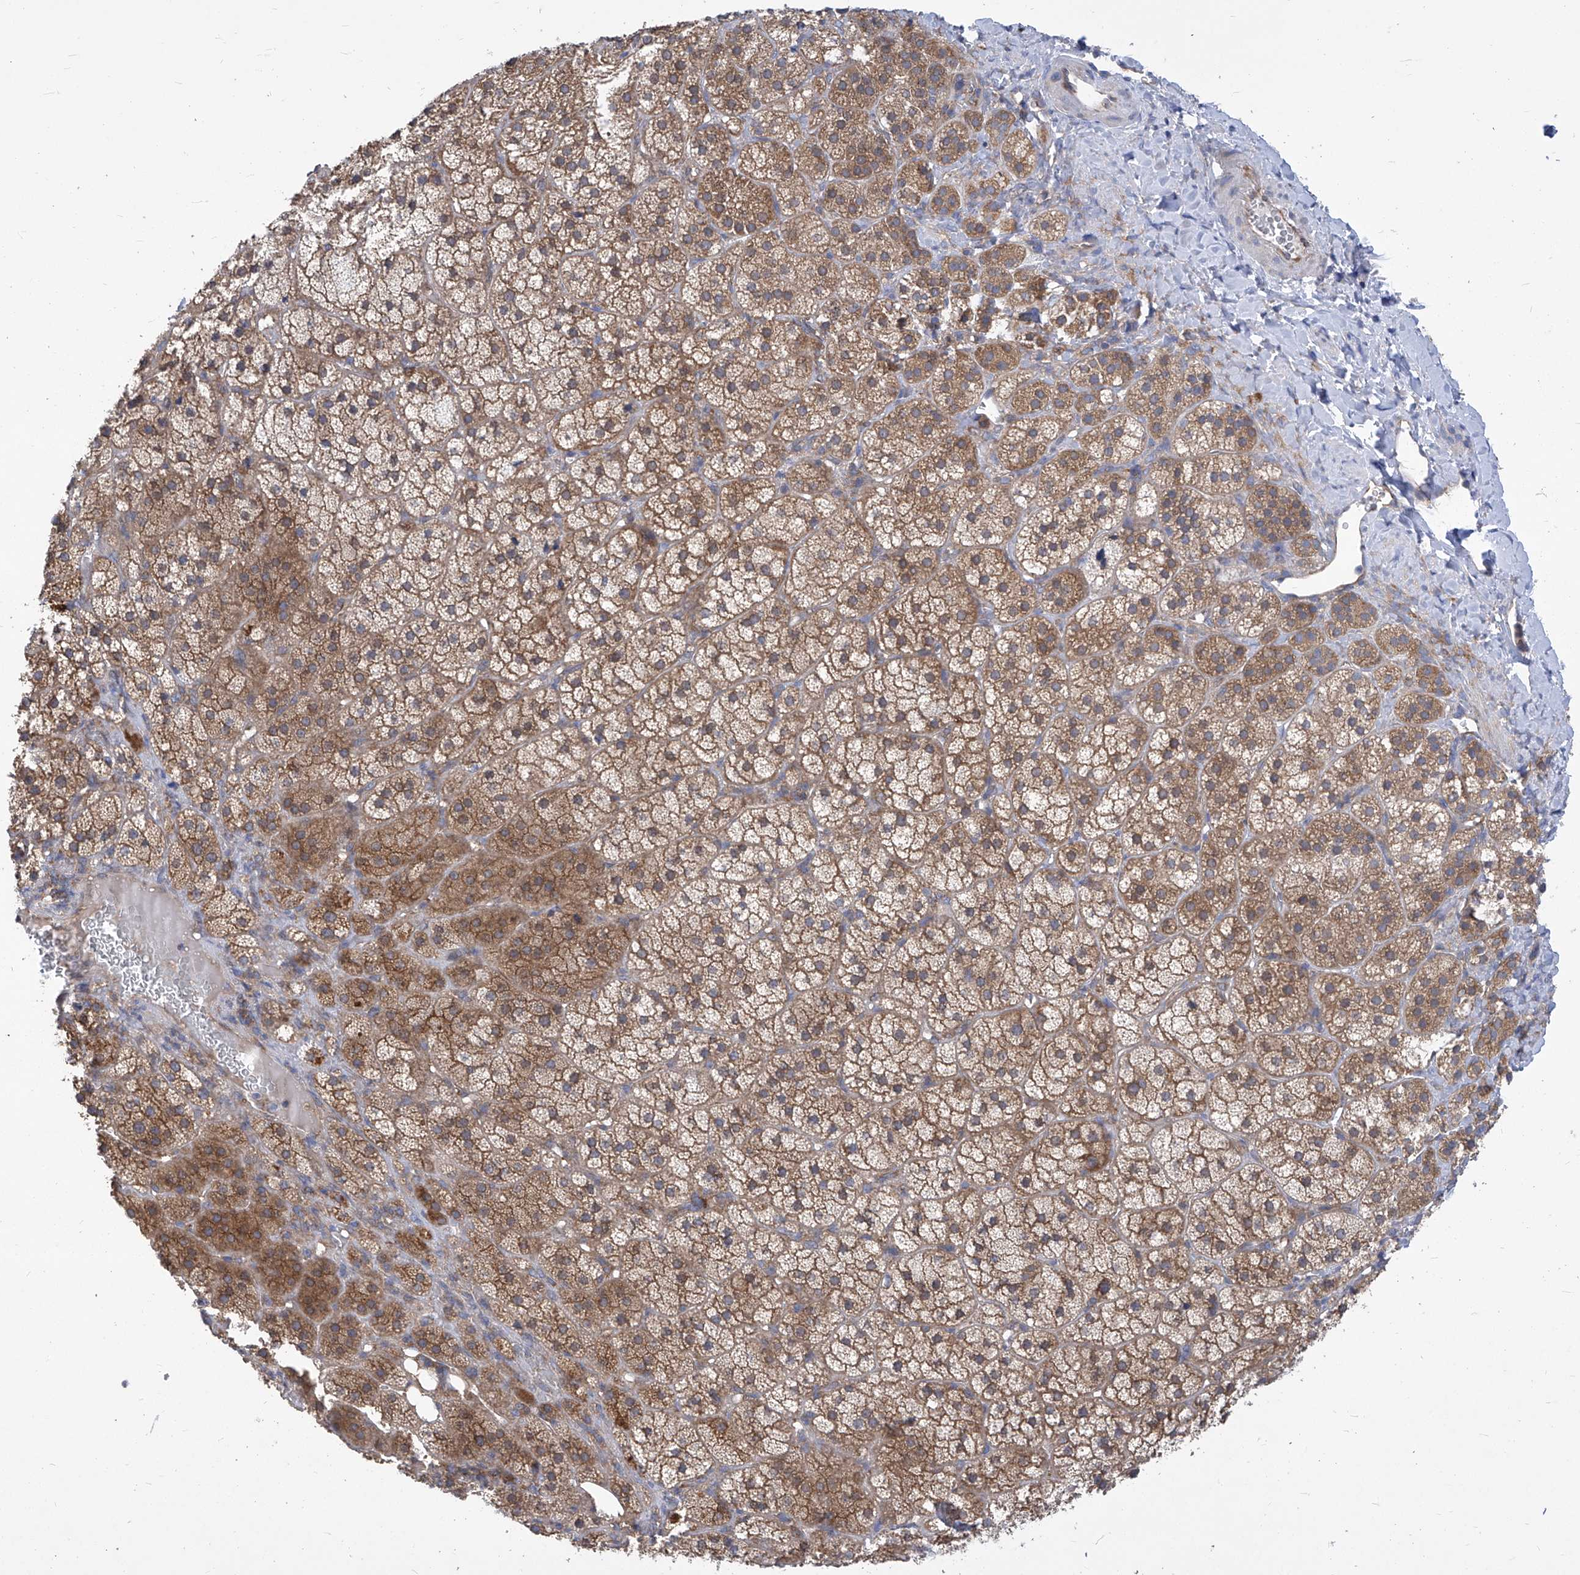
{"staining": {"intensity": "moderate", "quantity": ">75%", "location": "cytoplasmic/membranous"}, "tissue": "adrenal gland", "cell_type": "Glandular cells", "image_type": "normal", "snomed": [{"axis": "morphology", "description": "Normal tissue, NOS"}, {"axis": "topography", "description": "Adrenal gland"}], "caption": "An IHC histopathology image of normal tissue is shown. Protein staining in brown highlights moderate cytoplasmic/membranous positivity in adrenal gland within glandular cells. (IHC, brightfield microscopy, high magnification).", "gene": "EIF3M", "patient": {"sex": "female", "age": 44}}